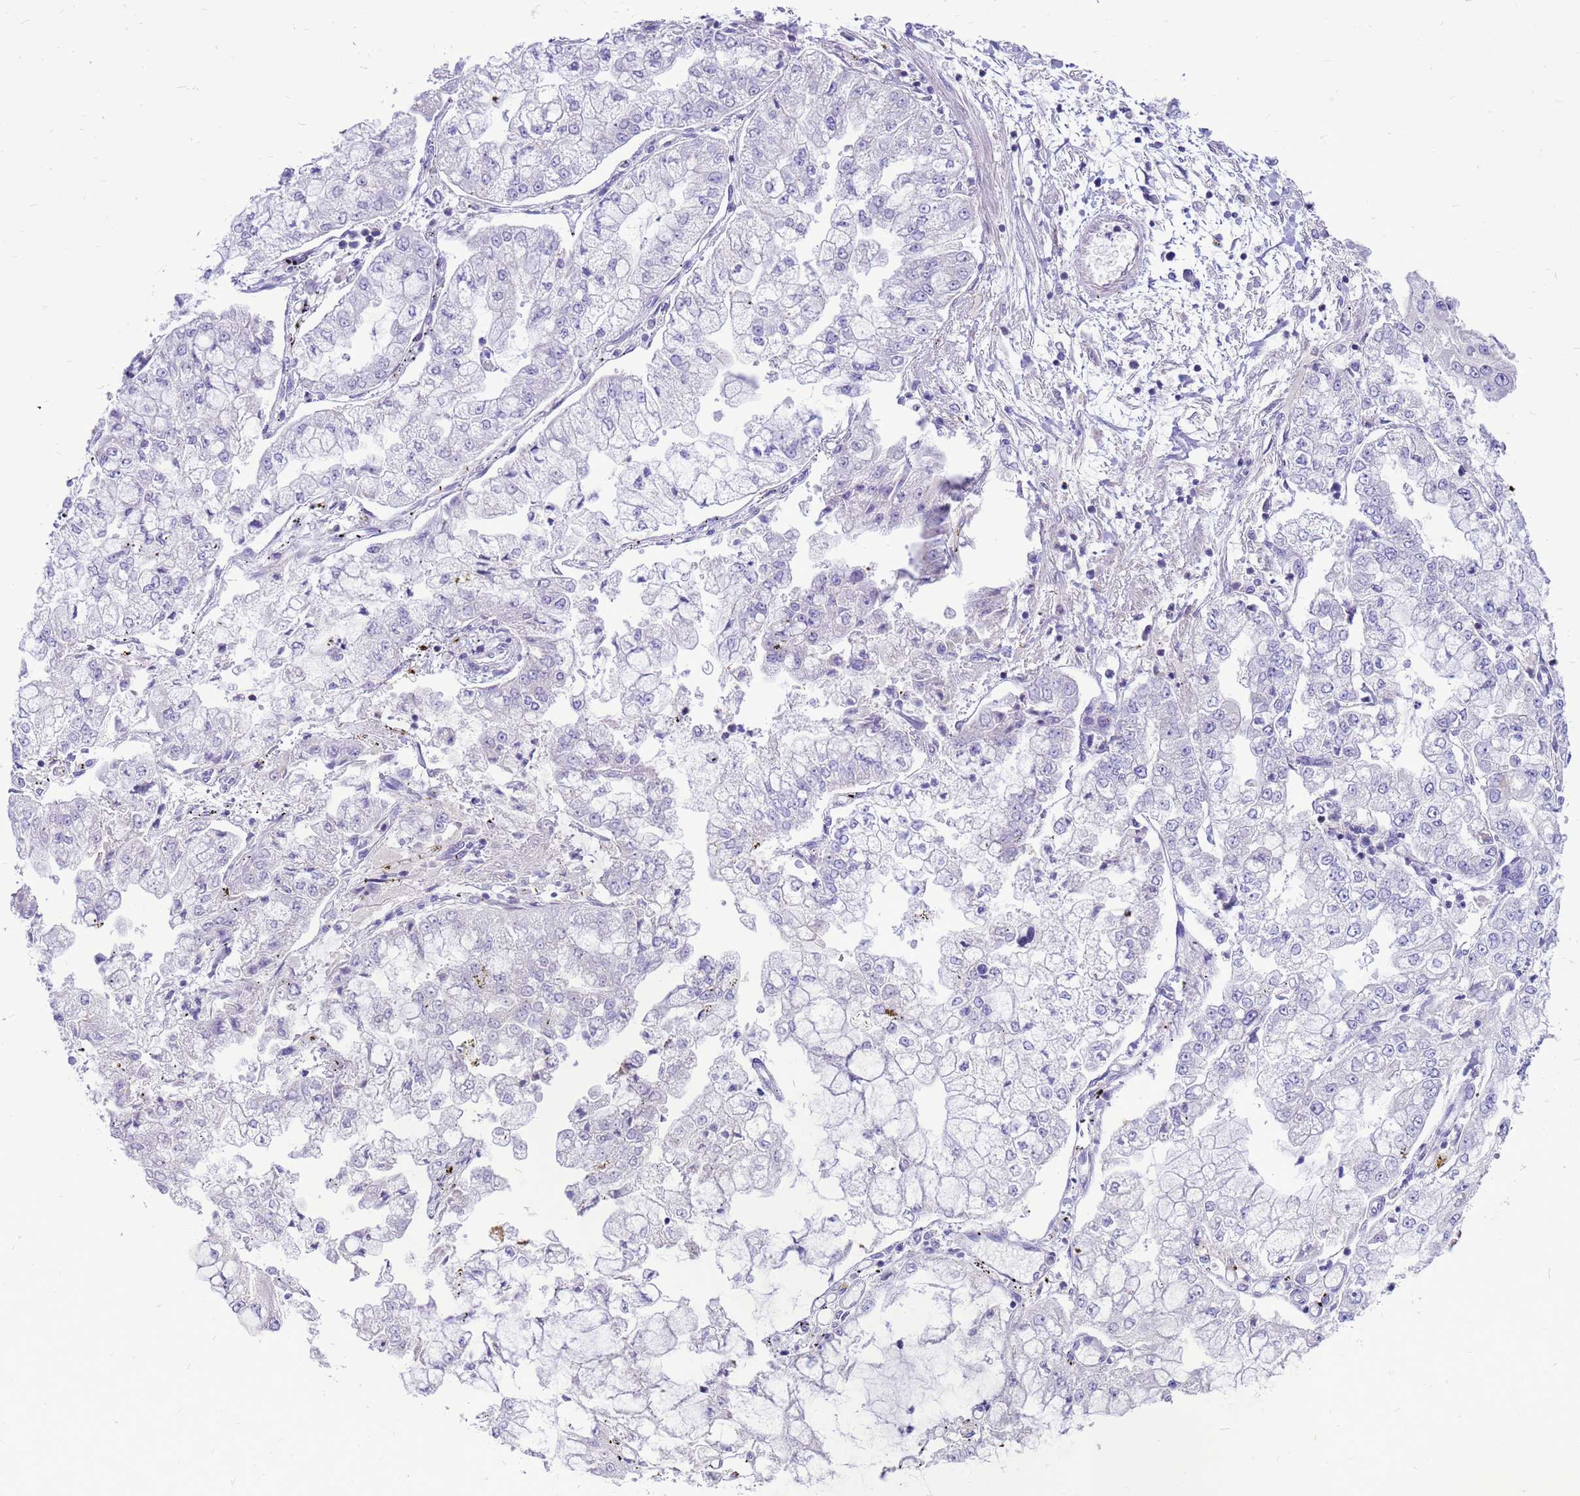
{"staining": {"intensity": "negative", "quantity": "none", "location": "none"}, "tissue": "stomach cancer", "cell_type": "Tumor cells", "image_type": "cancer", "snomed": [{"axis": "morphology", "description": "Adenocarcinoma, NOS"}, {"axis": "topography", "description": "Stomach"}], "caption": "A high-resolution photomicrograph shows immunohistochemistry (IHC) staining of stomach cancer, which displays no significant positivity in tumor cells.", "gene": "PDE10A", "patient": {"sex": "male", "age": 76}}